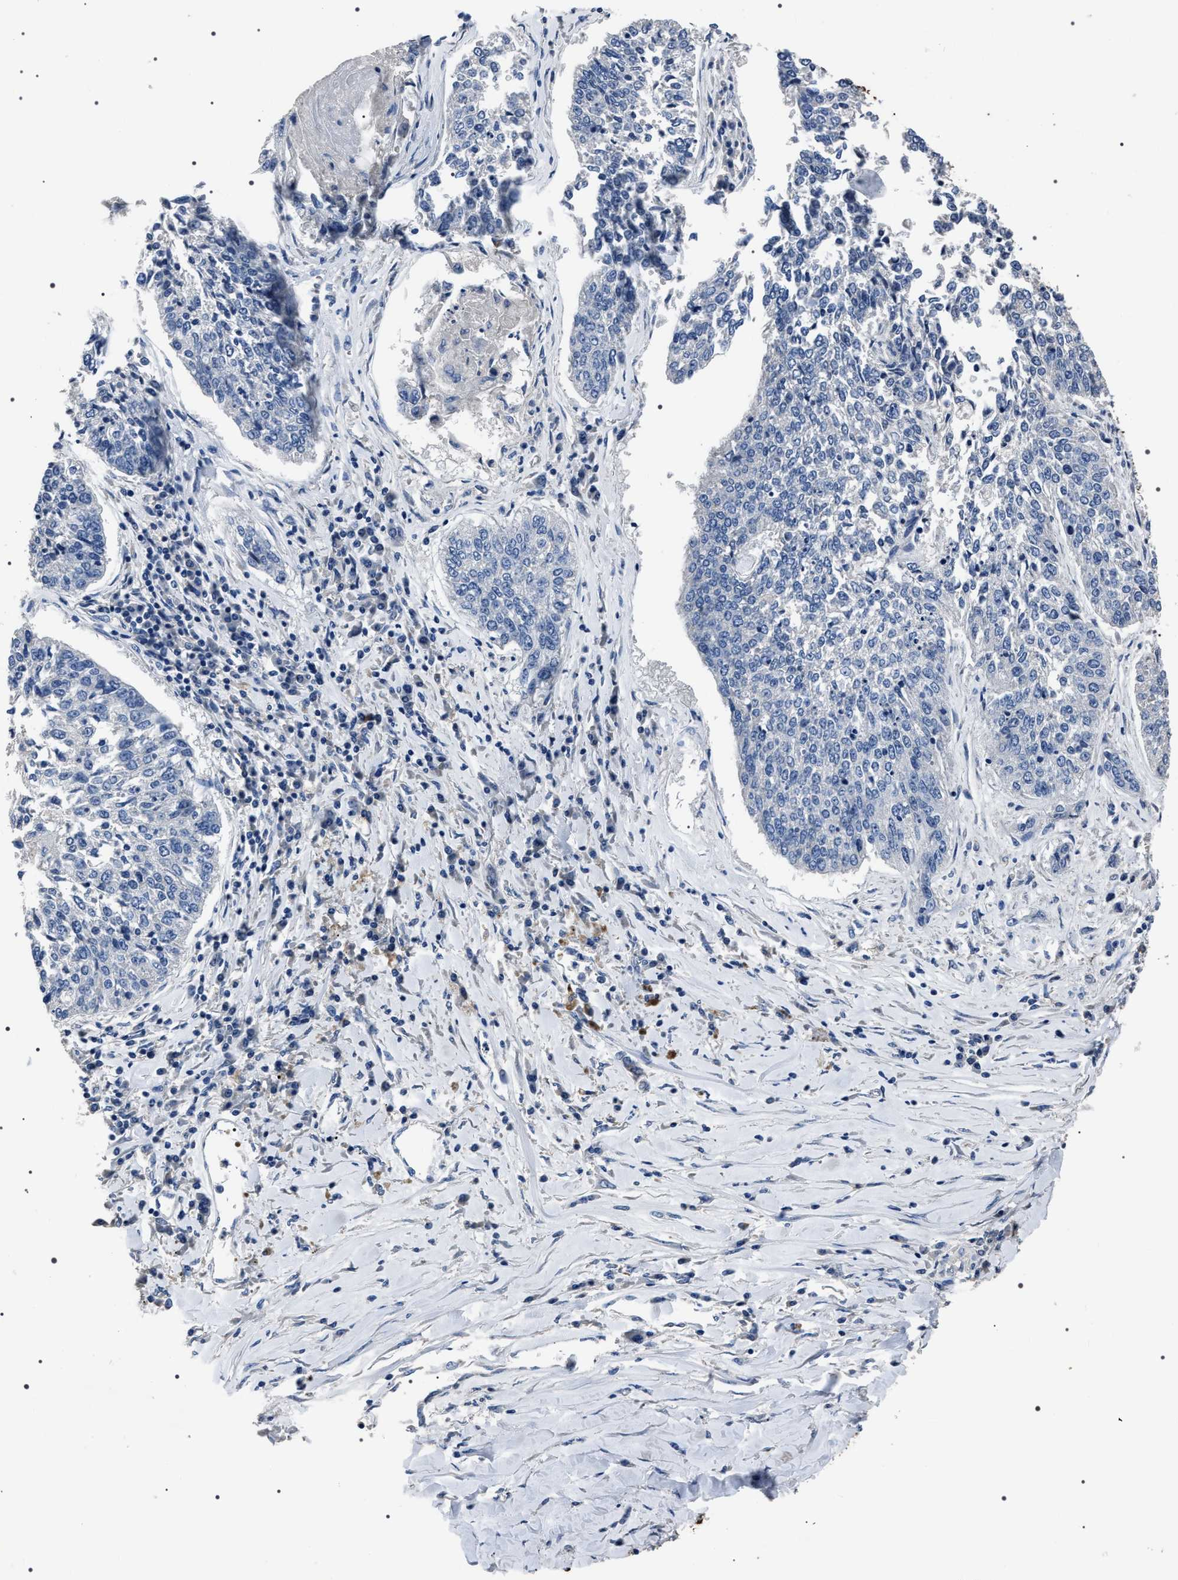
{"staining": {"intensity": "negative", "quantity": "none", "location": "none"}, "tissue": "lung cancer", "cell_type": "Tumor cells", "image_type": "cancer", "snomed": [{"axis": "morphology", "description": "Normal tissue, NOS"}, {"axis": "morphology", "description": "Squamous cell carcinoma, NOS"}, {"axis": "topography", "description": "Cartilage tissue"}, {"axis": "topography", "description": "Bronchus"}, {"axis": "topography", "description": "Lung"}], "caption": "This micrograph is of squamous cell carcinoma (lung) stained with IHC to label a protein in brown with the nuclei are counter-stained blue. There is no staining in tumor cells.", "gene": "TRIM54", "patient": {"sex": "female", "age": 49}}